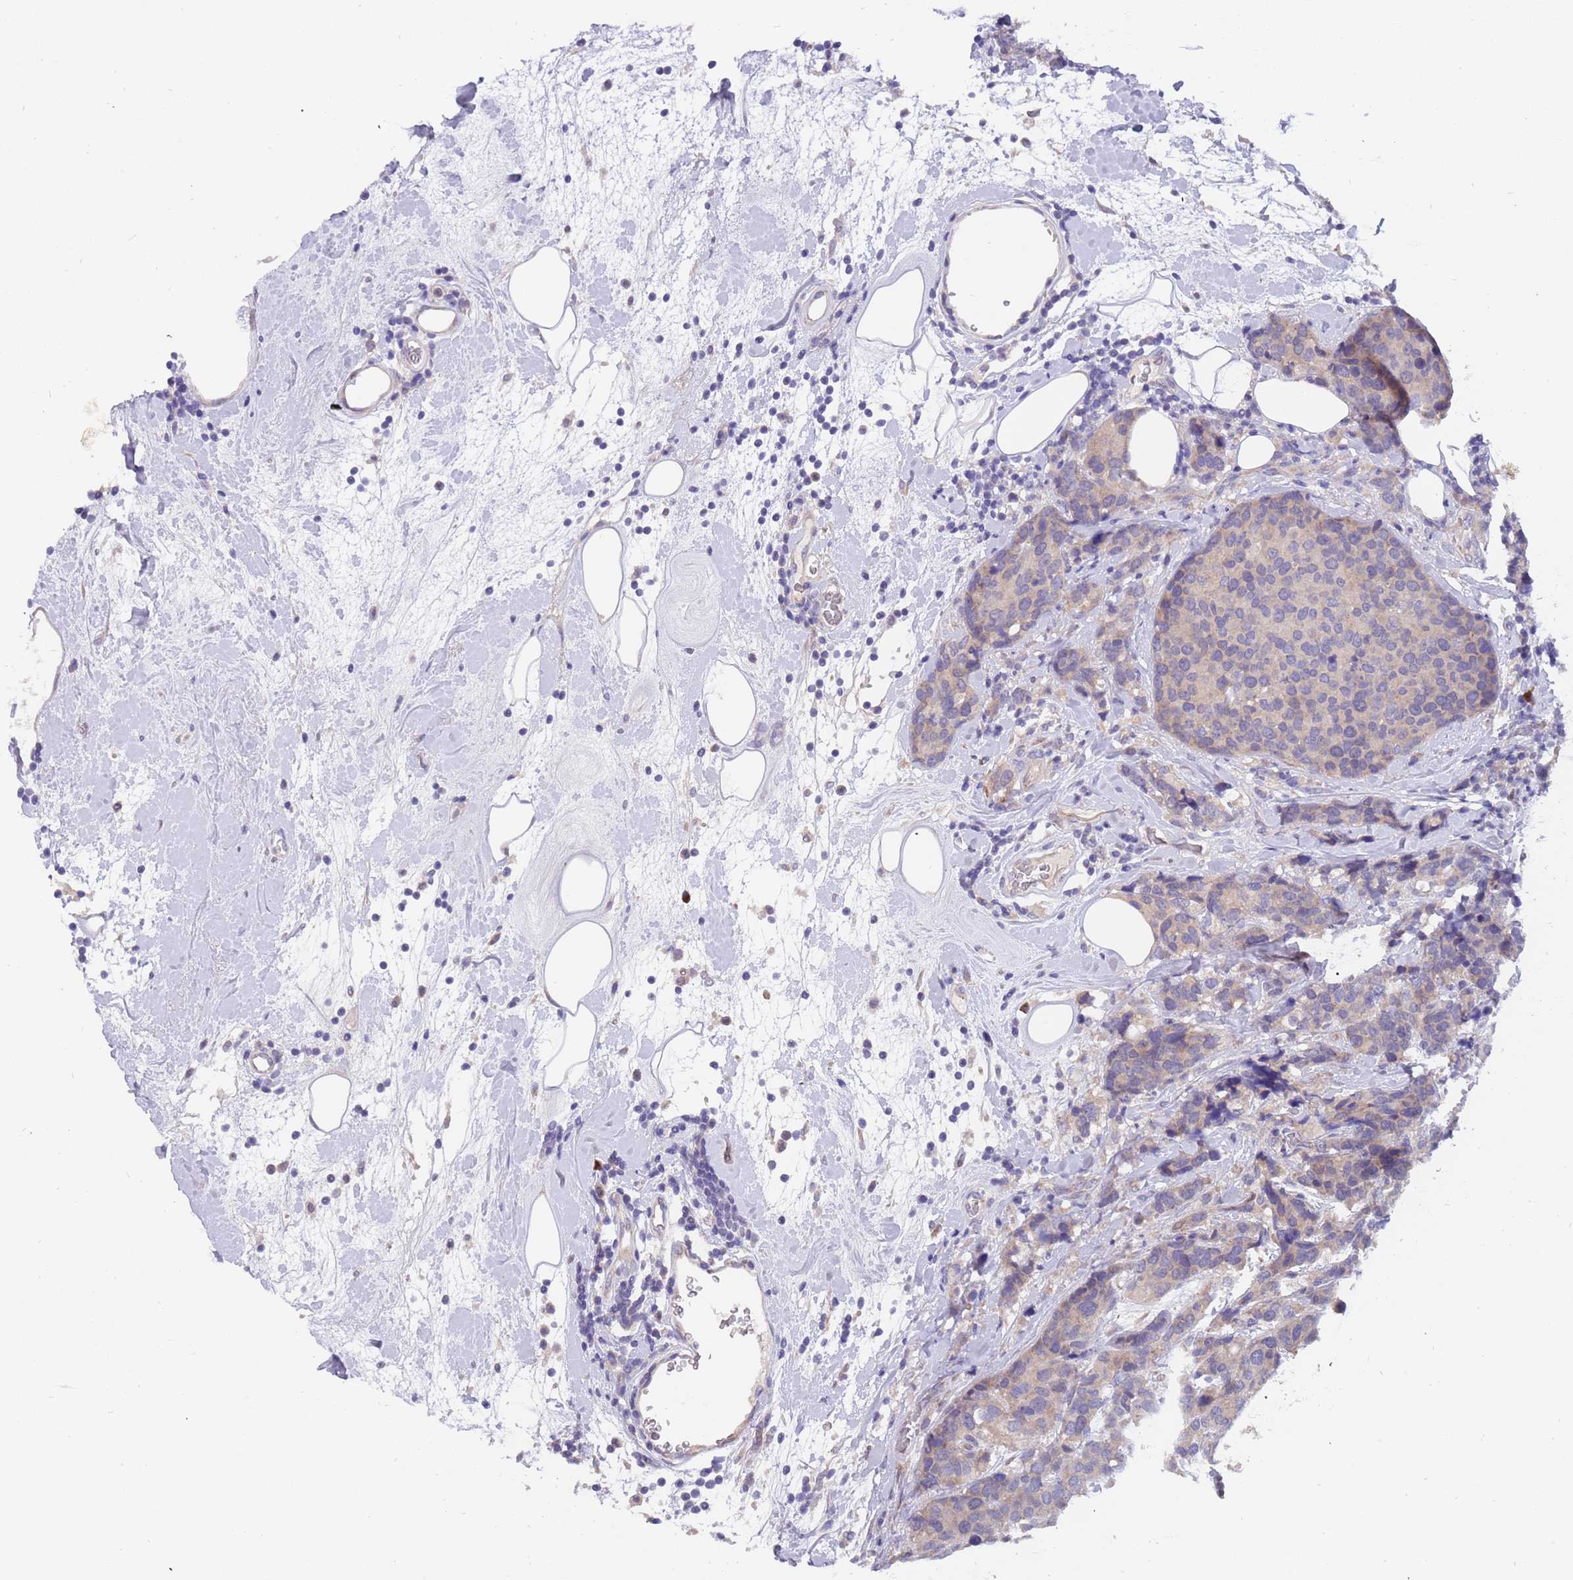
{"staining": {"intensity": "negative", "quantity": "none", "location": "none"}, "tissue": "breast cancer", "cell_type": "Tumor cells", "image_type": "cancer", "snomed": [{"axis": "morphology", "description": "Lobular carcinoma"}, {"axis": "topography", "description": "Breast"}], "caption": "Tumor cells are negative for protein expression in human breast cancer (lobular carcinoma).", "gene": "ZNF746", "patient": {"sex": "female", "age": 59}}